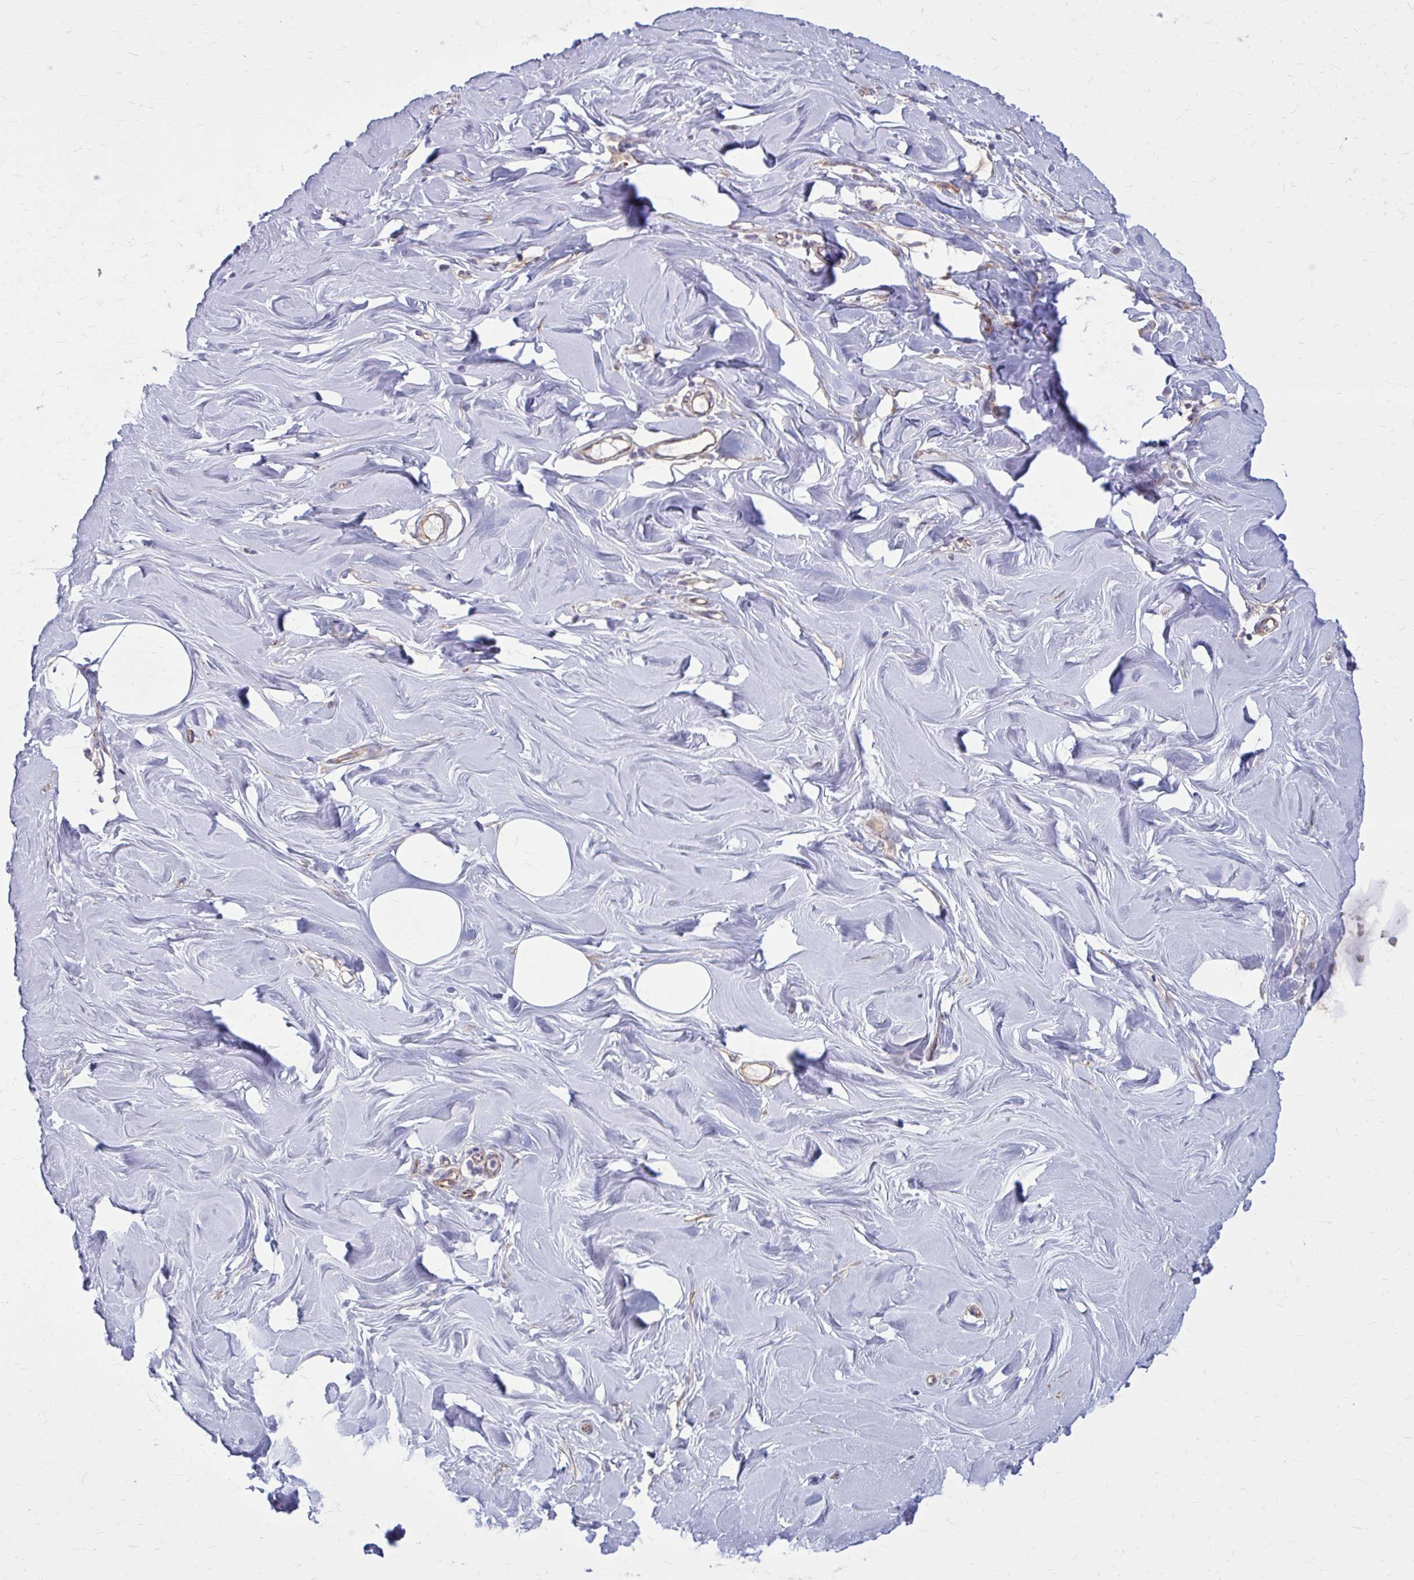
{"staining": {"intensity": "negative", "quantity": "none", "location": "none"}, "tissue": "breast", "cell_type": "Adipocytes", "image_type": "normal", "snomed": [{"axis": "morphology", "description": "Normal tissue, NOS"}, {"axis": "topography", "description": "Breast"}], "caption": "High magnification brightfield microscopy of unremarkable breast stained with DAB (3,3'-diaminobenzidine) (brown) and counterstained with hematoxylin (blue): adipocytes show no significant positivity. Nuclei are stained in blue.", "gene": "FAP", "patient": {"sex": "female", "age": 27}}